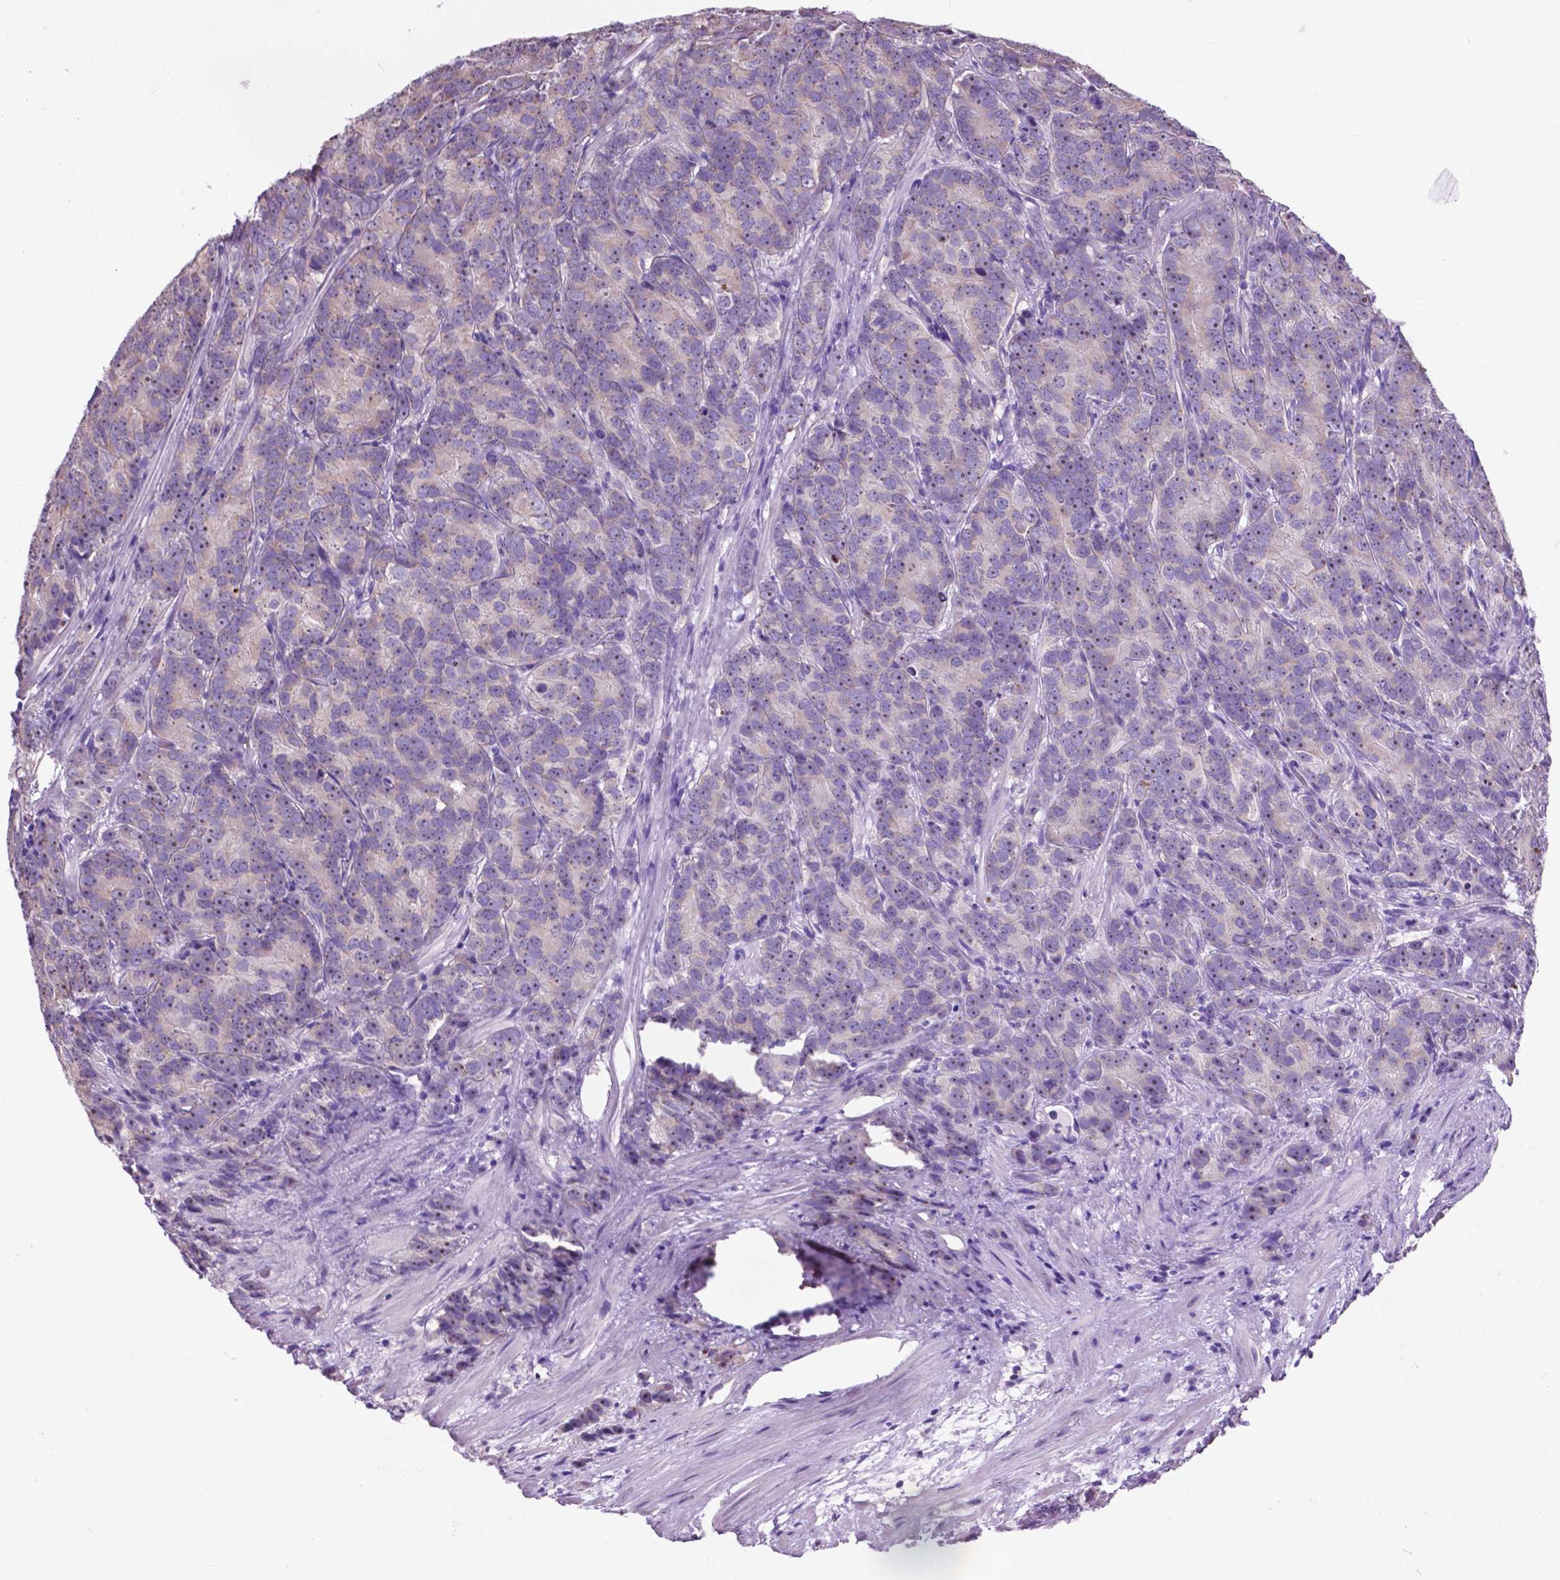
{"staining": {"intensity": "weak", "quantity": "25%-75%", "location": "nuclear"}, "tissue": "prostate cancer", "cell_type": "Tumor cells", "image_type": "cancer", "snomed": [{"axis": "morphology", "description": "Adenocarcinoma, High grade"}, {"axis": "topography", "description": "Prostate"}], "caption": "Immunohistochemistry image of prostate cancer stained for a protein (brown), which shows low levels of weak nuclear positivity in approximately 25%-75% of tumor cells.", "gene": "SPDYA", "patient": {"sex": "male", "age": 90}}